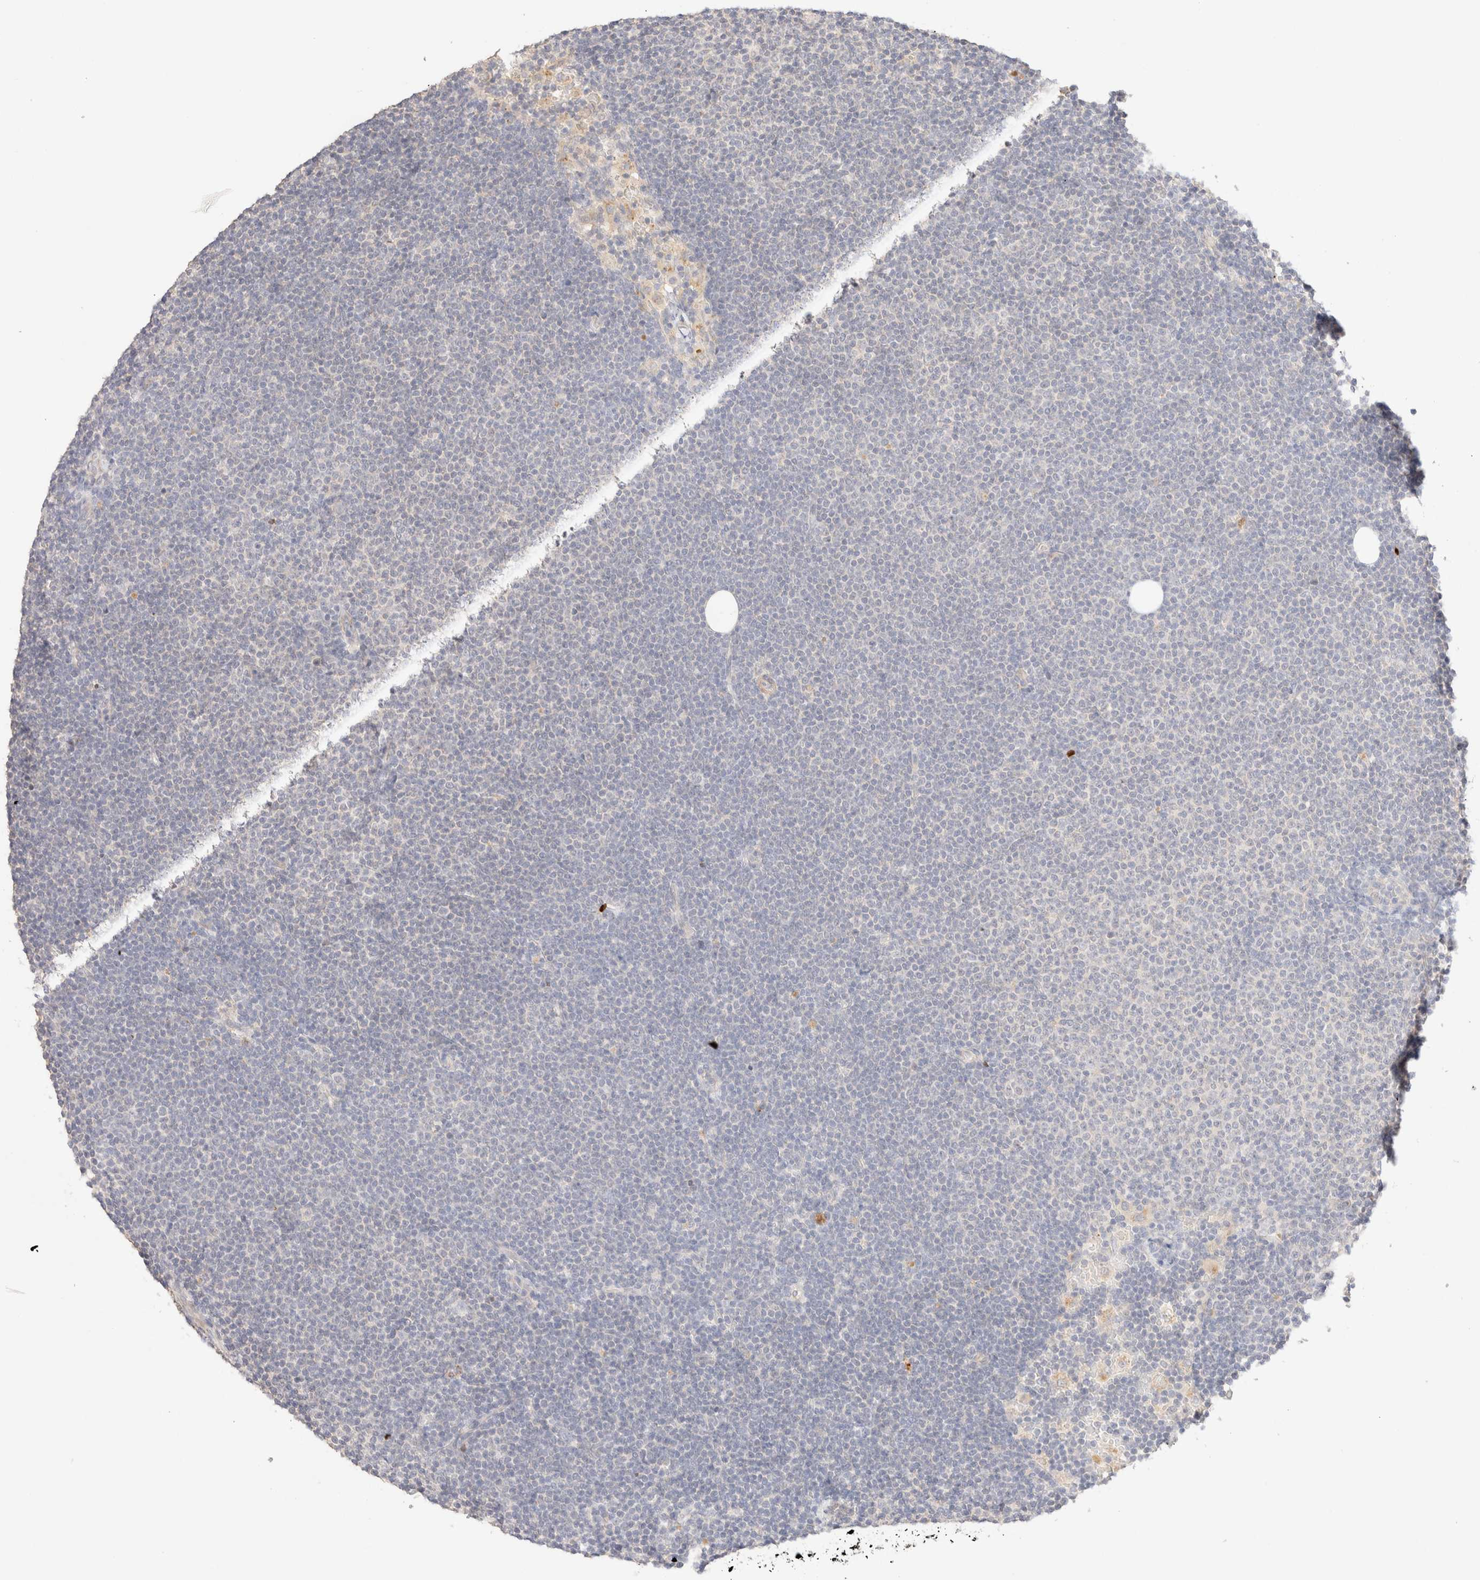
{"staining": {"intensity": "negative", "quantity": "none", "location": "none"}, "tissue": "lymphoma", "cell_type": "Tumor cells", "image_type": "cancer", "snomed": [{"axis": "morphology", "description": "Malignant lymphoma, non-Hodgkin's type, Low grade"}, {"axis": "topography", "description": "Lymph node"}], "caption": "Immunohistochemistry photomicrograph of human lymphoma stained for a protein (brown), which demonstrates no expression in tumor cells.", "gene": "SNTB1", "patient": {"sex": "female", "age": 53}}